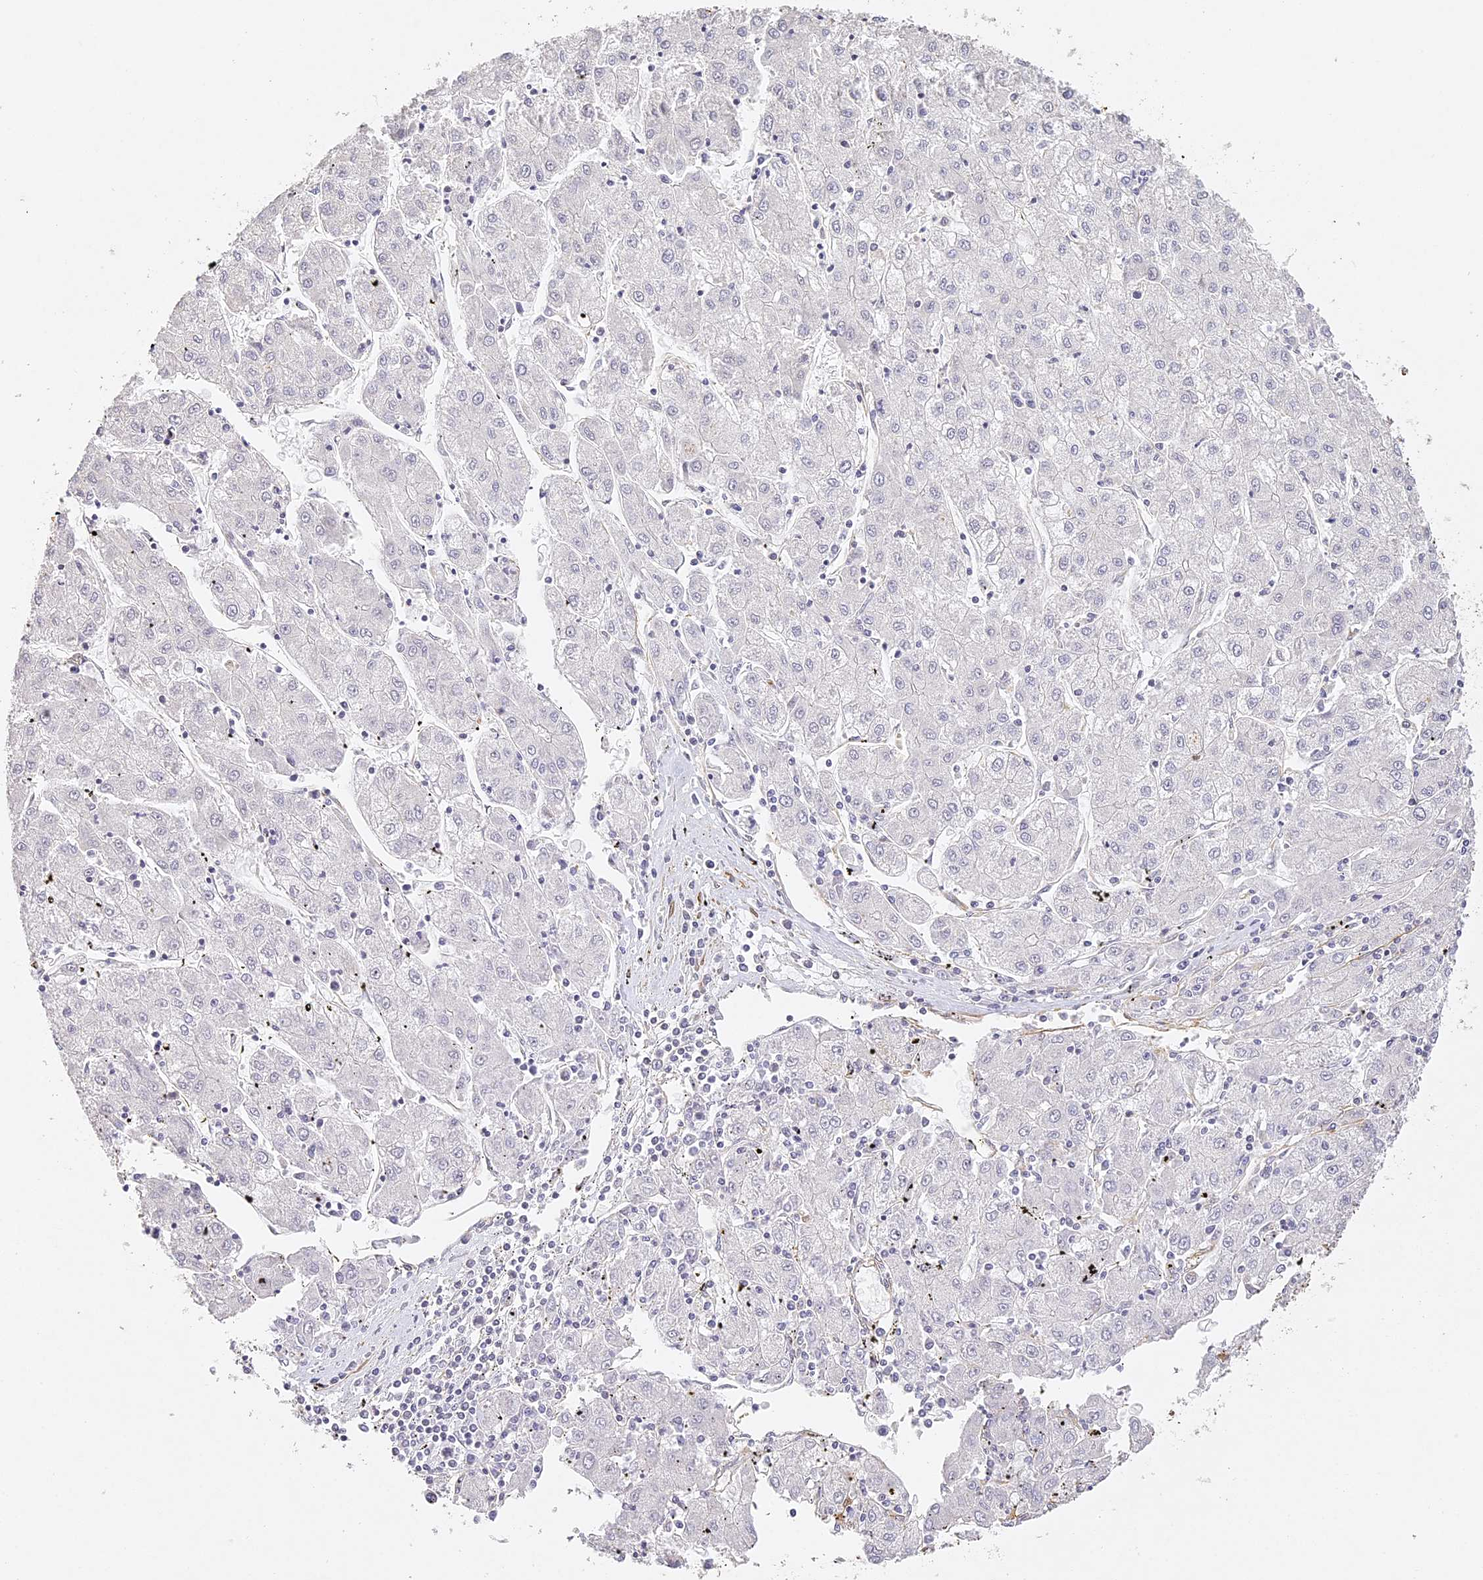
{"staining": {"intensity": "negative", "quantity": "none", "location": "none"}, "tissue": "liver cancer", "cell_type": "Tumor cells", "image_type": "cancer", "snomed": [{"axis": "morphology", "description": "Carcinoma, Hepatocellular, NOS"}, {"axis": "topography", "description": "Liver"}], "caption": "This is an IHC micrograph of liver cancer. There is no expression in tumor cells.", "gene": "MED28", "patient": {"sex": "male", "age": 72}}